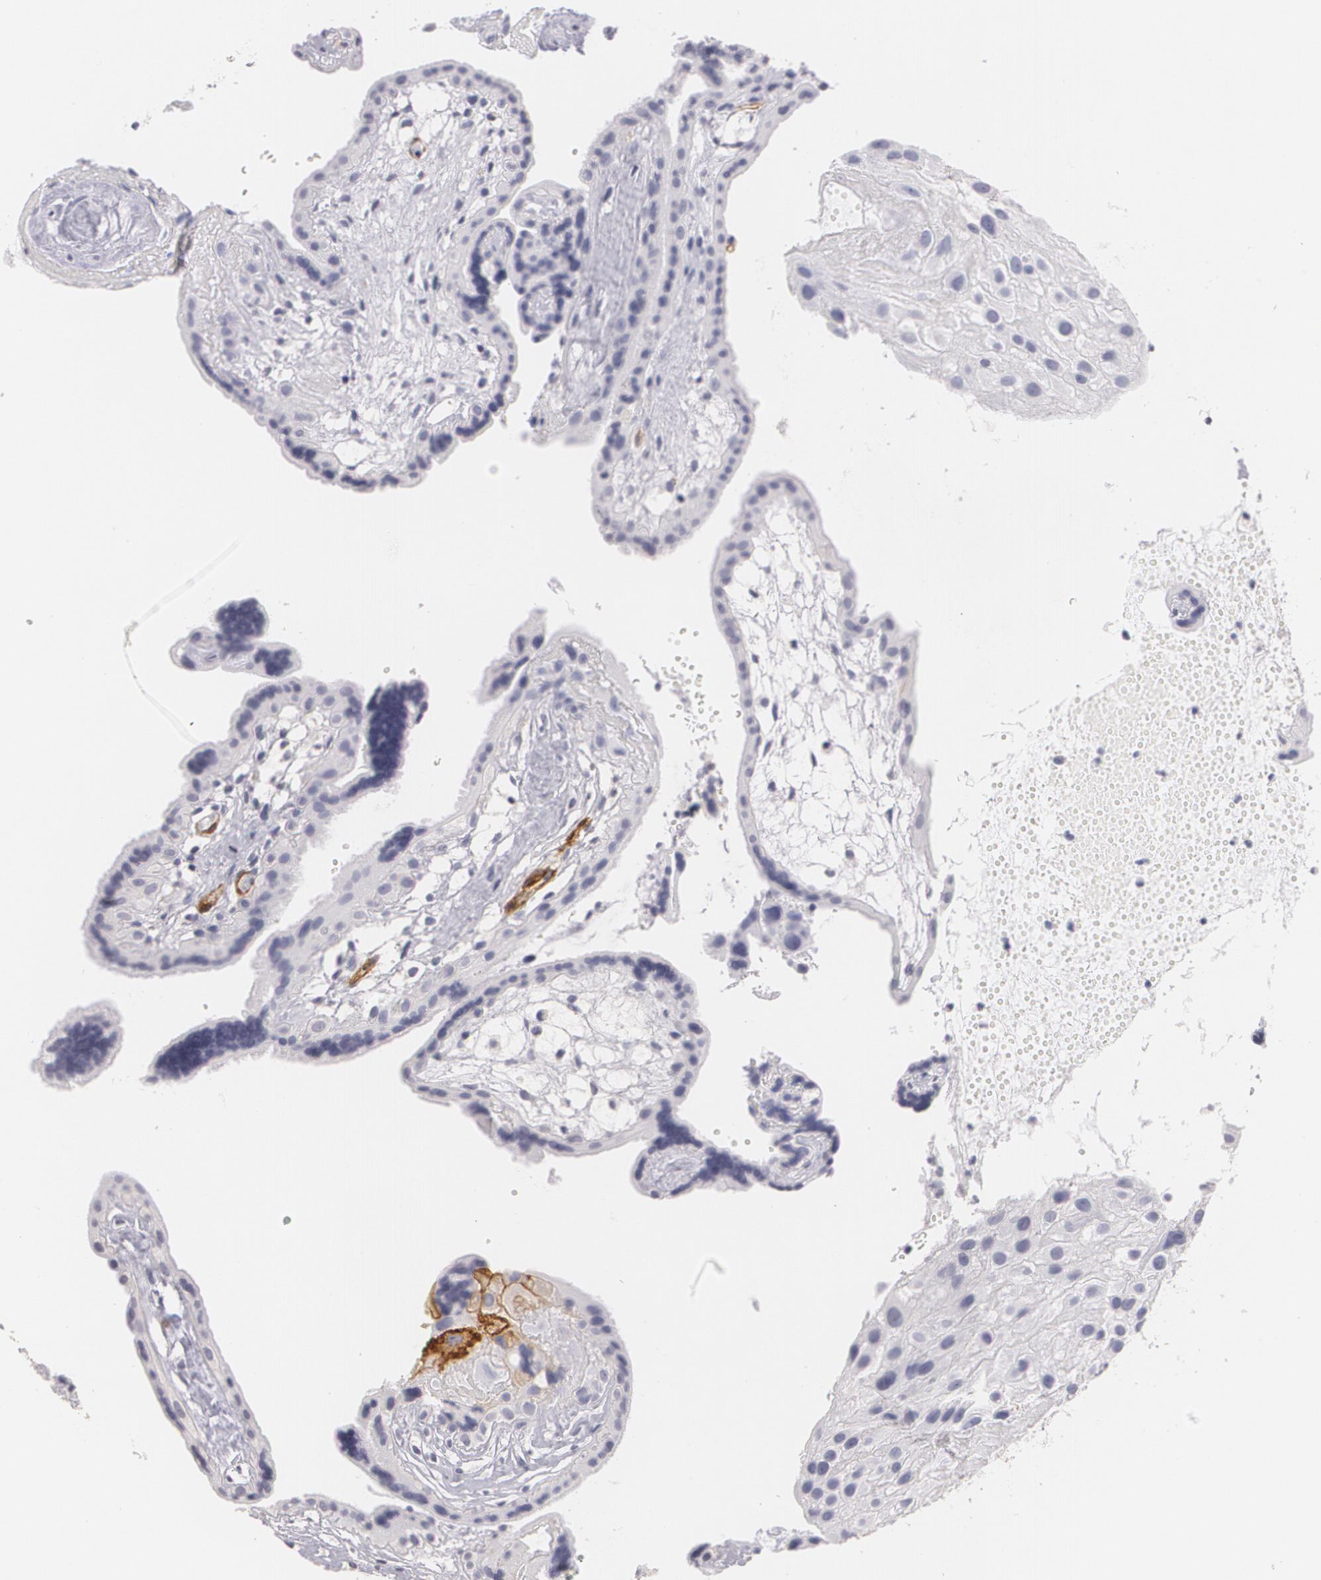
{"staining": {"intensity": "negative", "quantity": "none", "location": "none"}, "tissue": "placenta", "cell_type": "Decidual cells", "image_type": "normal", "snomed": [{"axis": "morphology", "description": "Normal tissue, NOS"}, {"axis": "topography", "description": "Placenta"}], "caption": "High power microscopy histopathology image of an immunohistochemistry histopathology image of benign placenta, revealing no significant positivity in decidual cells.", "gene": "NGFR", "patient": {"sex": "female", "age": 32}}